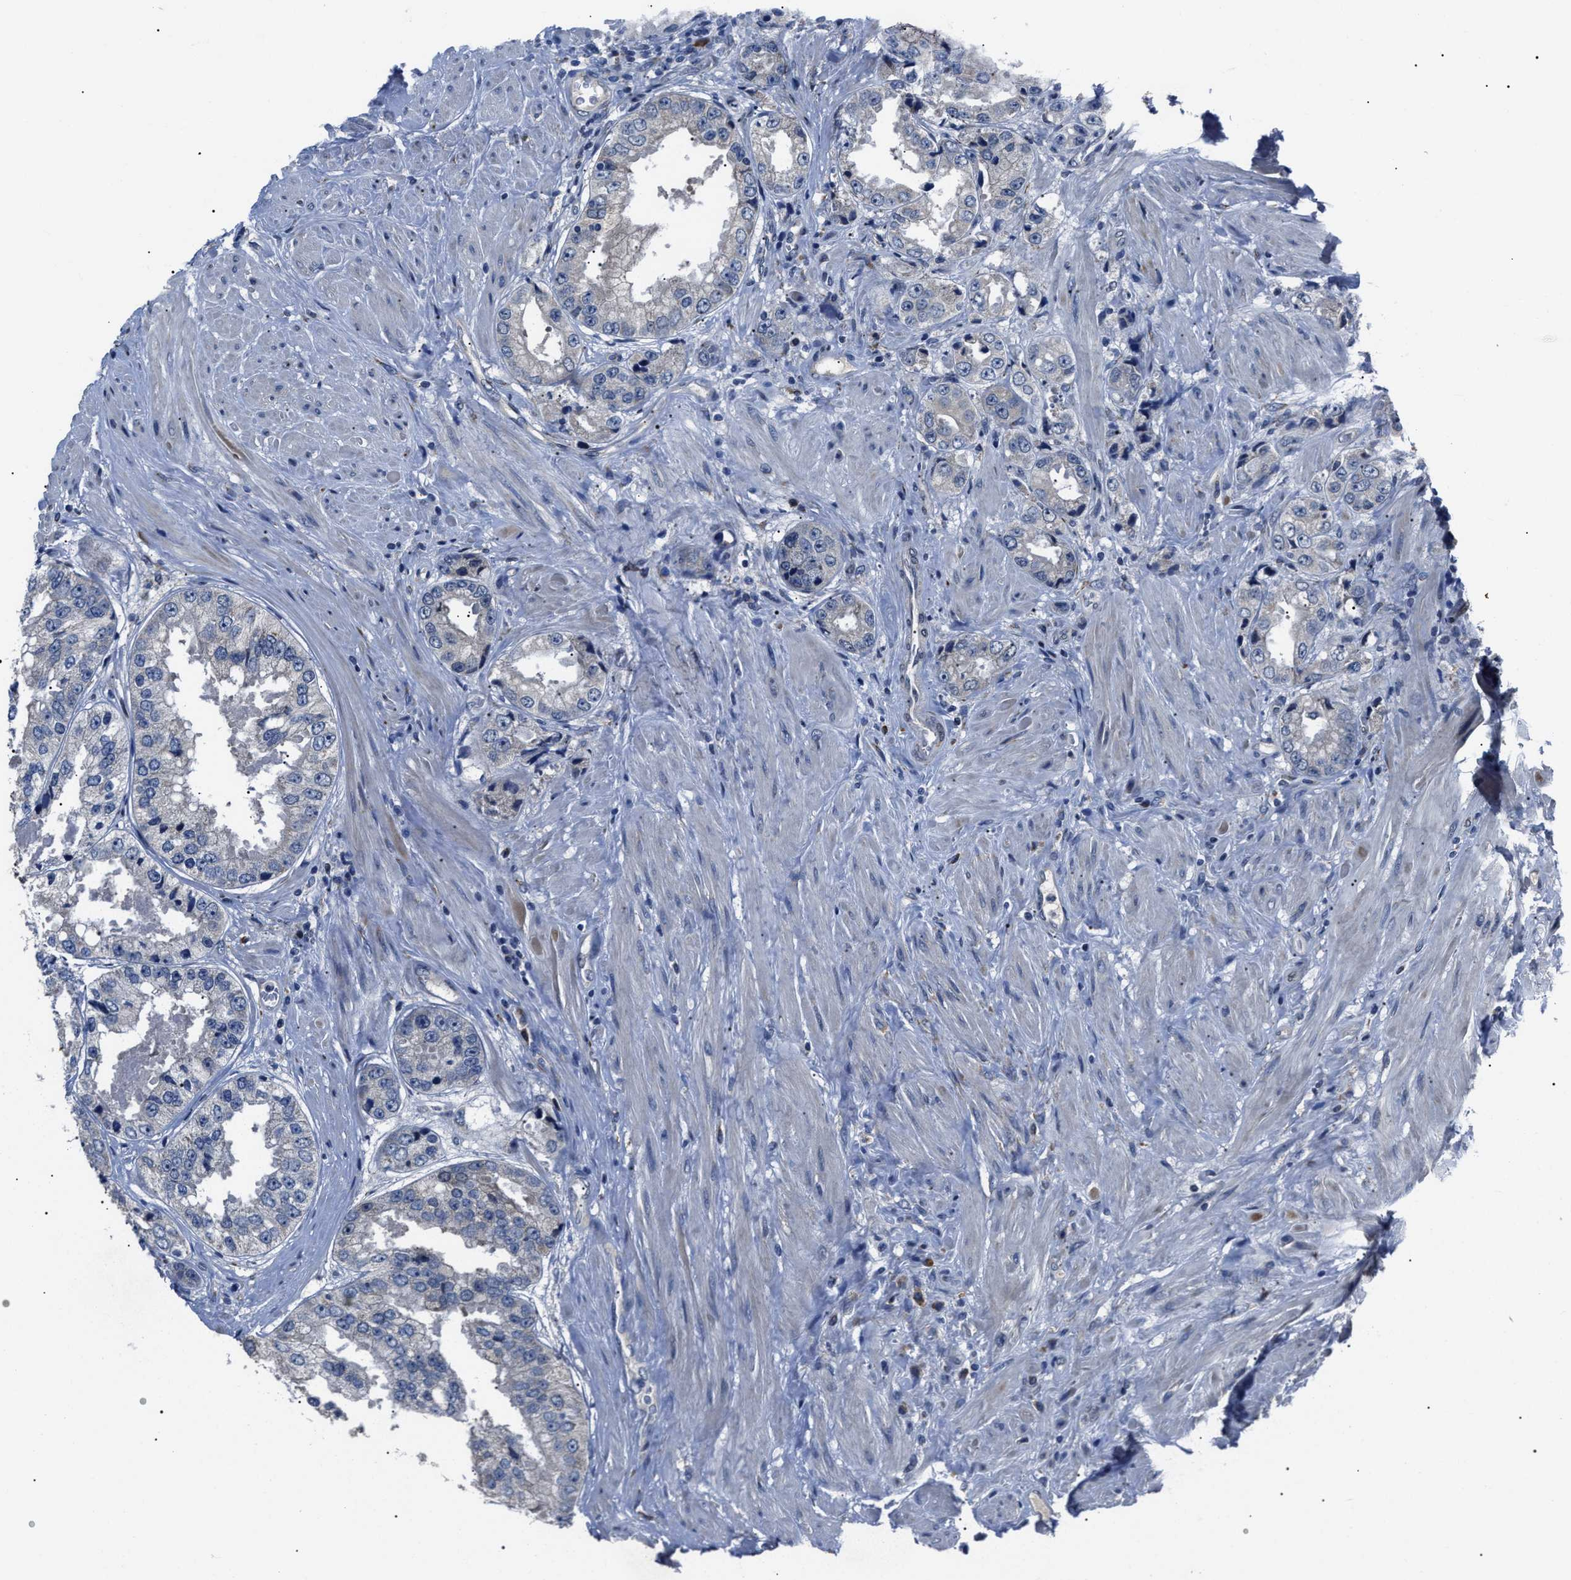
{"staining": {"intensity": "negative", "quantity": "none", "location": "none"}, "tissue": "prostate cancer", "cell_type": "Tumor cells", "image_type": "cancer", "snomed": [{"axis": "morphology", "description": "Adenocarcinoma, High grade"}, {"axis": "topography", "description": "Prostate"}], "caption": "This is an immunohistochemistry micrograph of human prostate cancer (adenocarcinoma (high-grade)). There is no staining in tumor cells.", "gene": "LRRC14", "patient": {"sex": "male", "age": 61}}